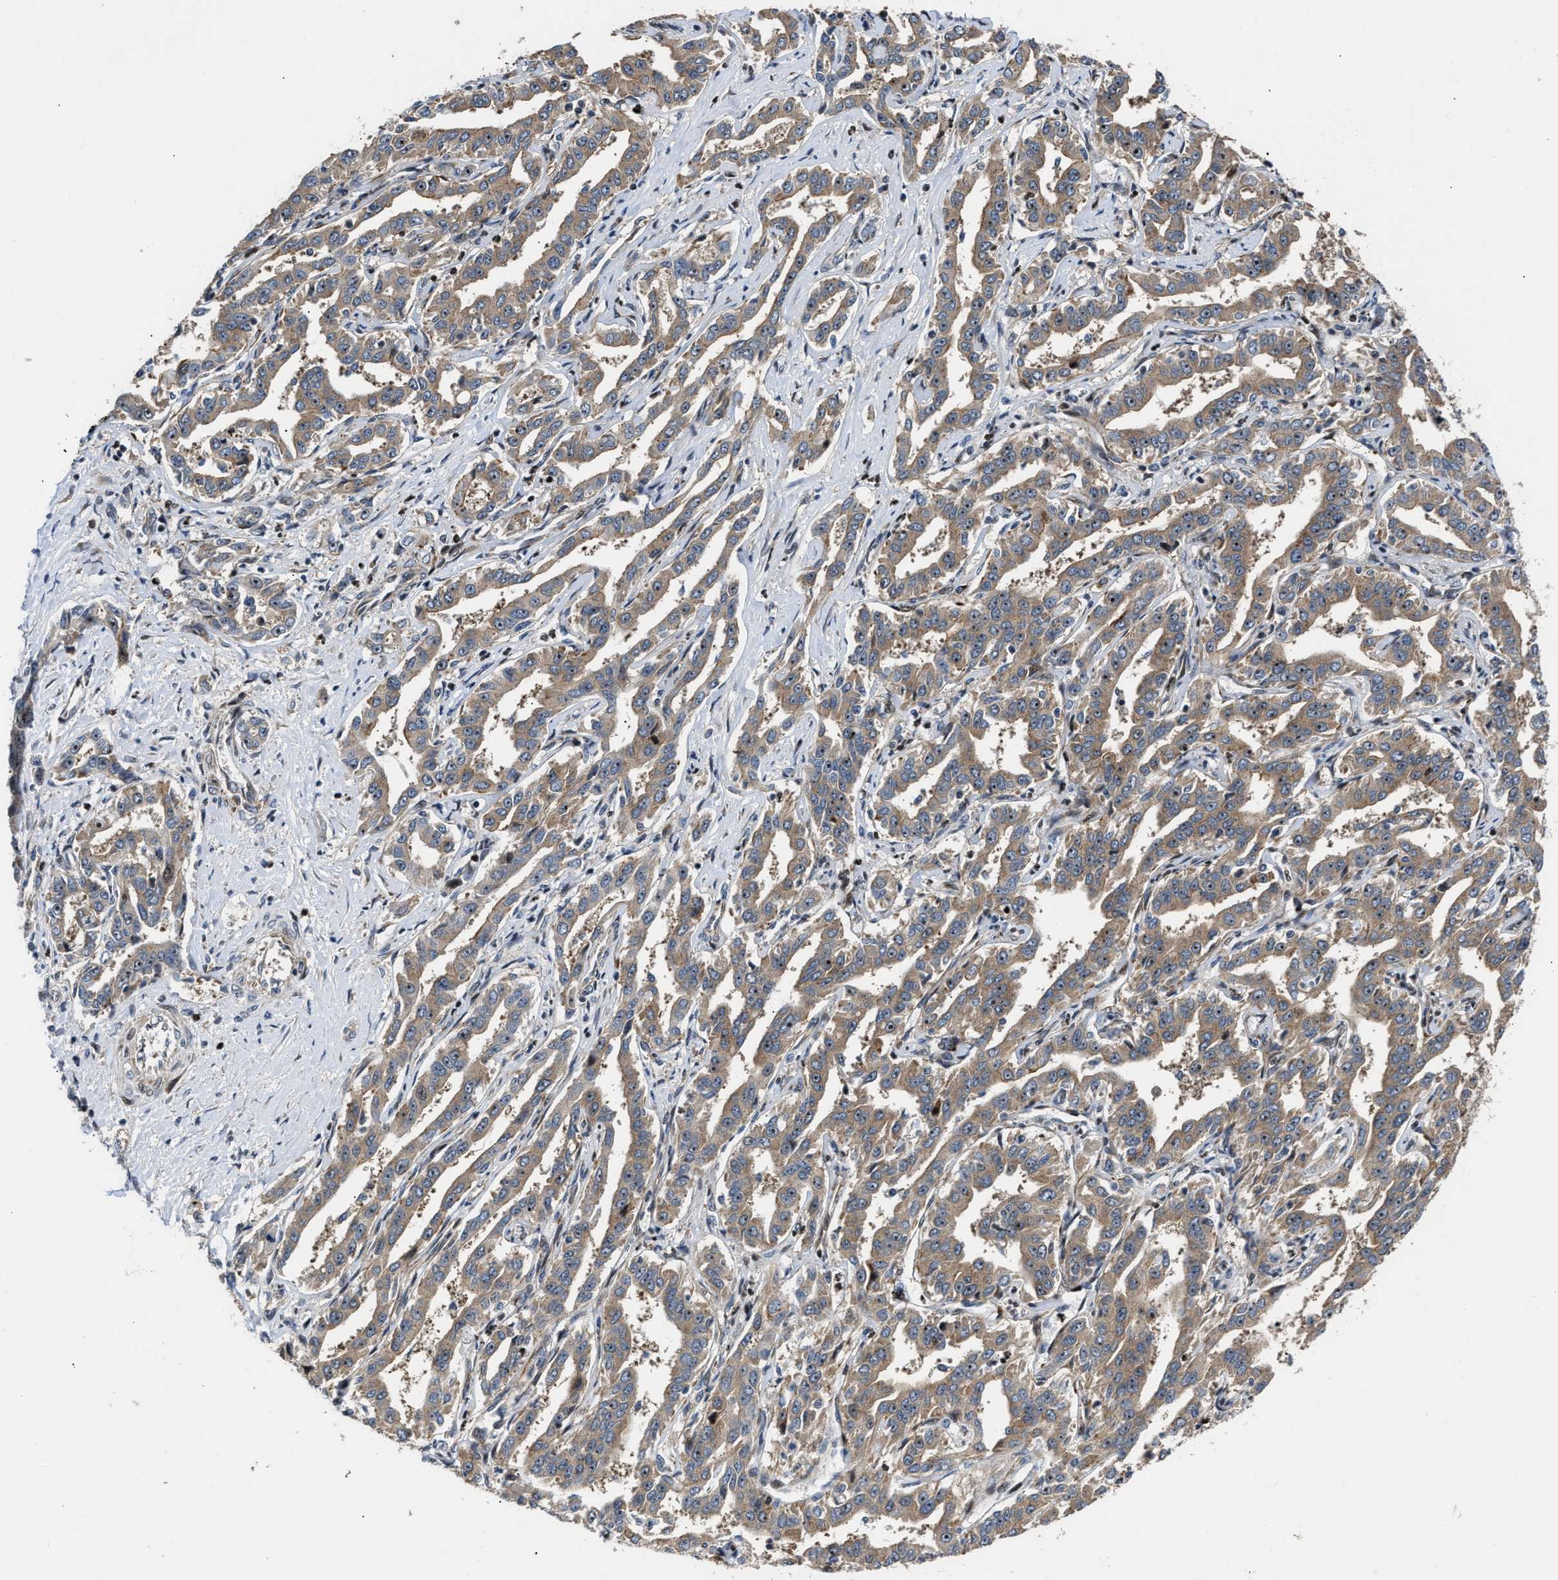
{"staining": {"intensity": "moderate", "quantity": ">75%", "location": "cytoplasmic/membranous"}, "tissue": "liver cancer", "cell_type": "Tumor cells", "image_type": "cancer", "snomed": [{"axis": "morphology", "description": "Cholangiocarcinoma"}, {"axis": "topography", "description": "Liver"}], "caption": "There is medium levels of moderate cytoplasmic/membranous expression in tumor cells of liver cancer, as demonstrated by immunohistochemical staining (brown color).", "gene": "ALDH3A2", "patient": {"sex": "male", "age": 59}}